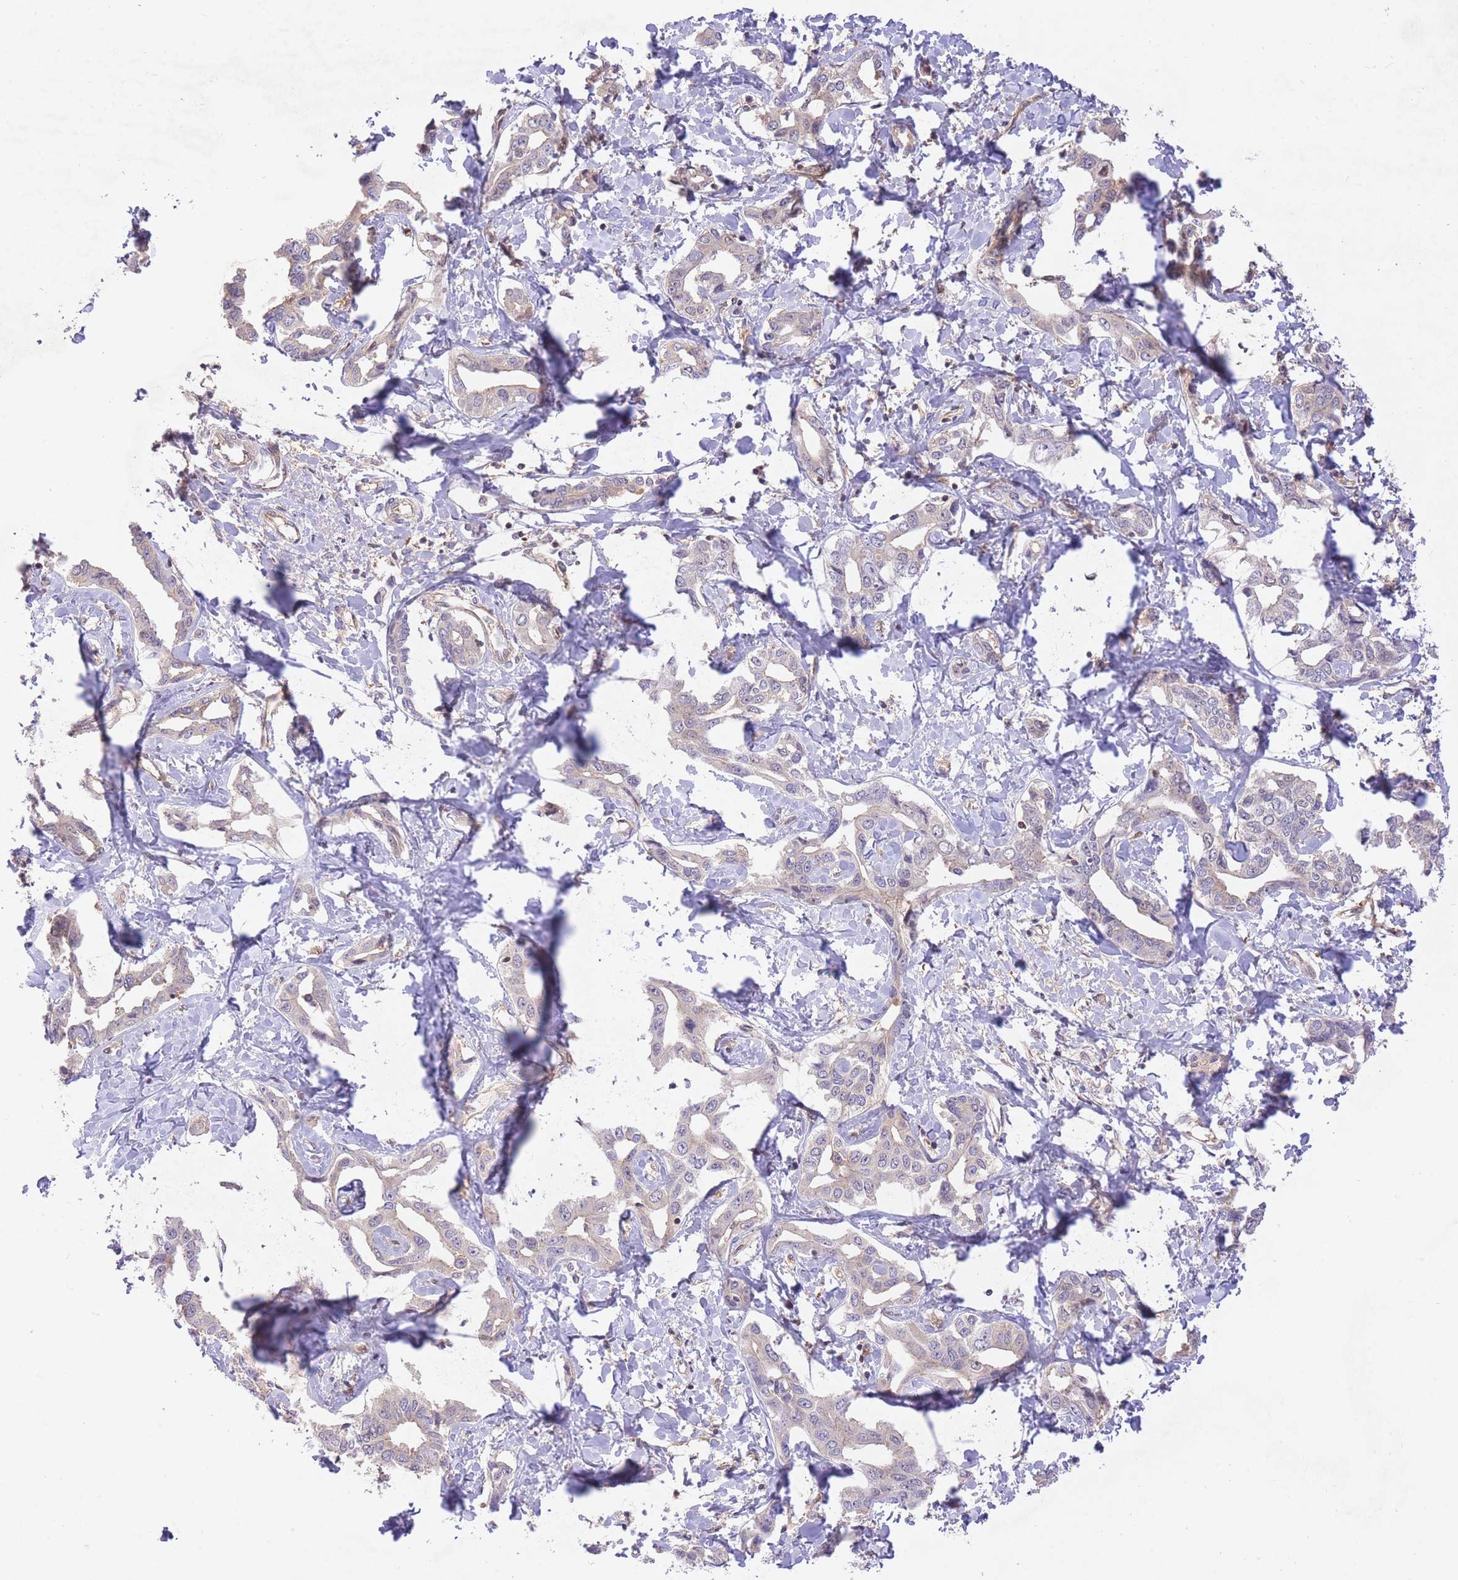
{"staining": {"intensity": "negative", "quantity": "none", "location": "none"}, "tissue": "liver cancer", "cell_type": "Tumor cells", "image_type": "cancer", "snomed": [{"axis": "morphology", "description": "Cholangiocarcinoma"}, {"axis": "topography", "description": "Liver"}], "caption": "Micrograph shows no significant protein staining in tumor cells of cholangiocarcinoma (liver). The staining is performed using DAB brown chromogen with nuclei counter-stained in using hematoxylin.", "gene": "PREP", "patient": {"sex": "male", "age": 59}}